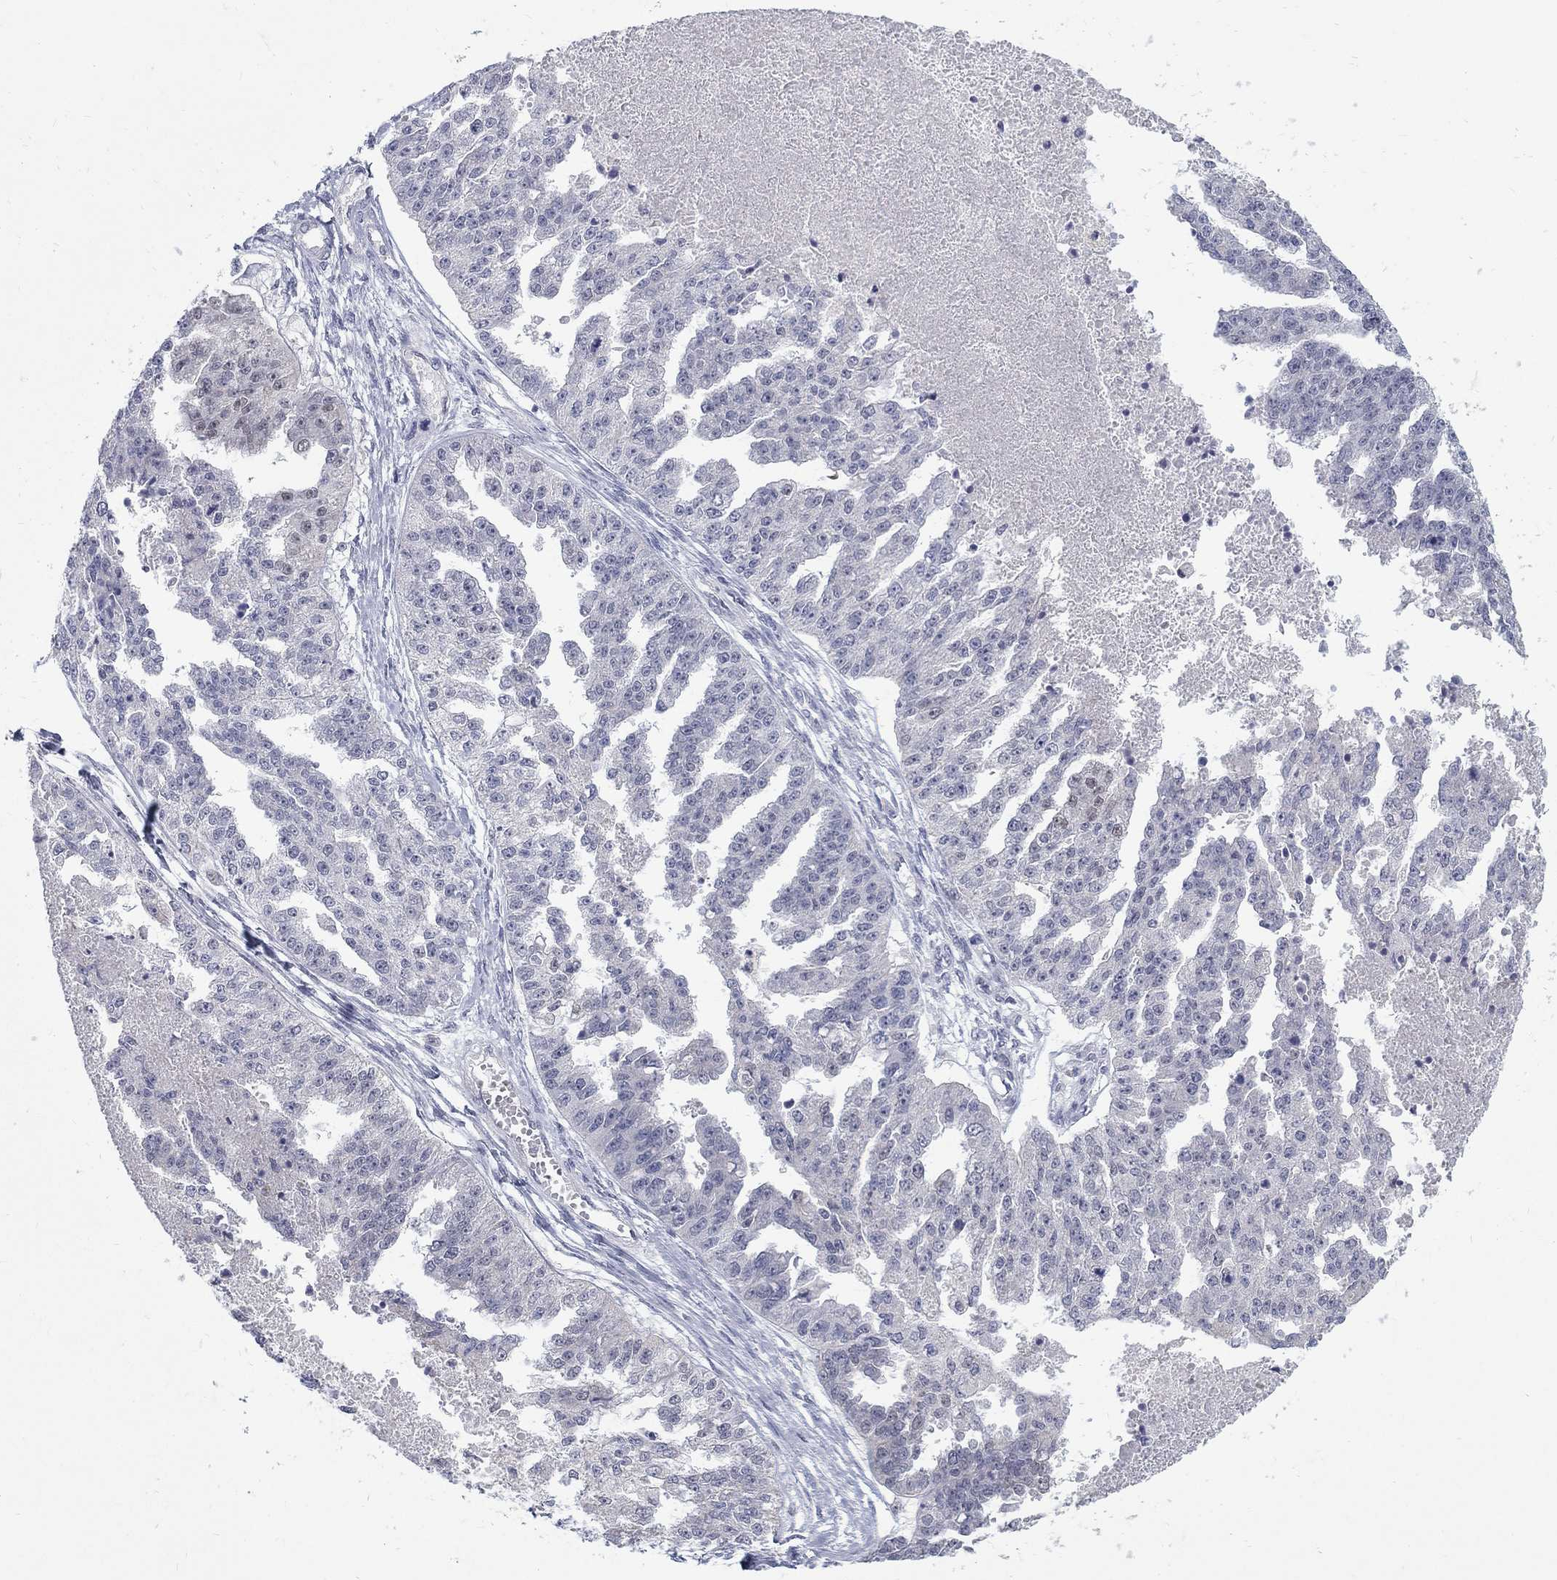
{"staining": {"intensity": "negative", "quantity": "none", "location": "none"}, "tissue": "ovarian cancer", "cell_type": "Tumor cells", "image_type": "cancer", "snomed": [{"axis": "morphology", "description": "Cystadenocarcinoma, serous, NOS"}, {"axis": "topography", "description": "Ovary"}], "caption": "Tumor cells are negative for protein expression in human ovarian serous cystadenocarcinoma.", "gene": "GCFC2", "patient": {"sex": "female", "age": 58}}